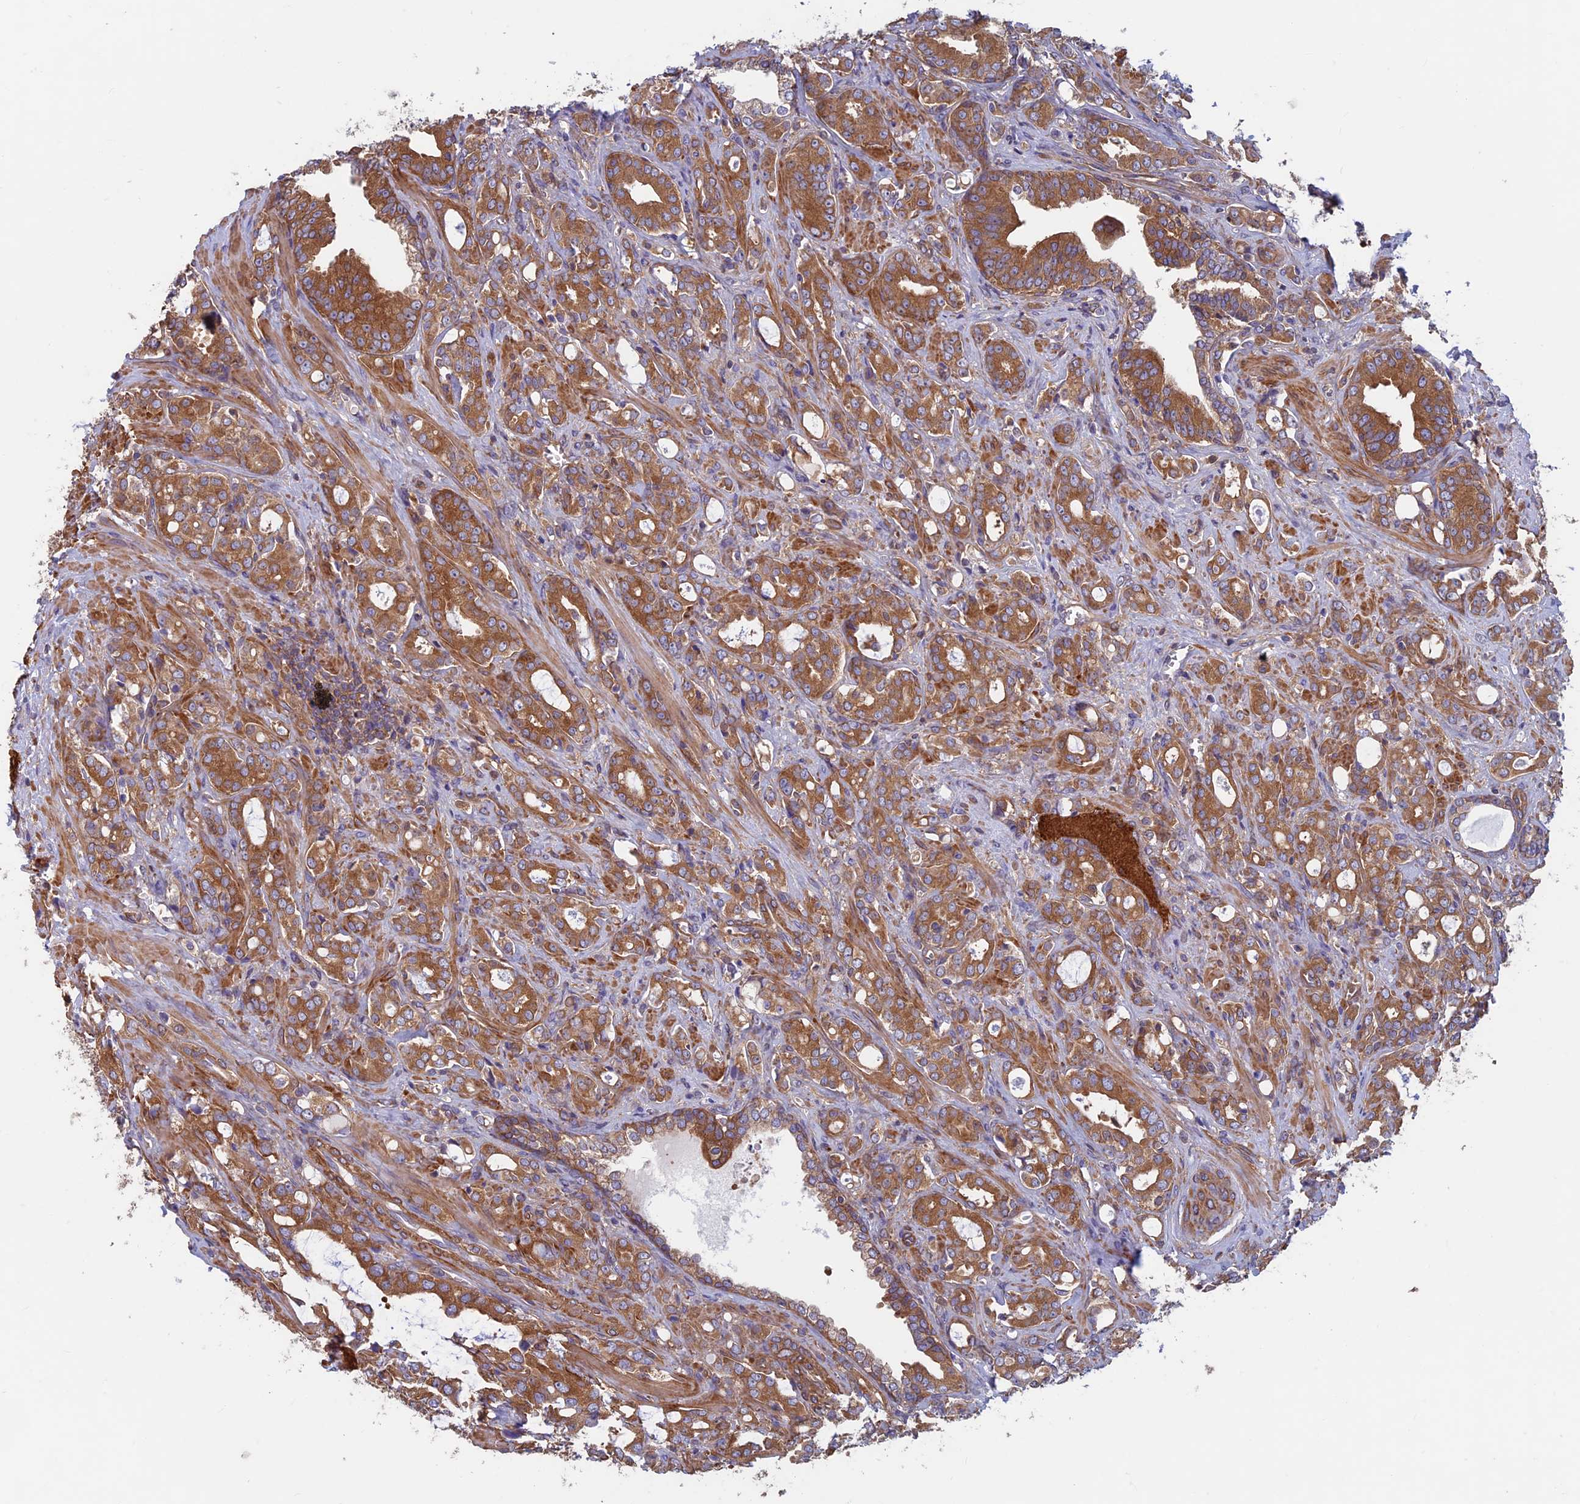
{"staining": {"intensity": "moderate", "quantity": ">75%", "location": "cytoplasmic/membranous"}, "tissue": "prostate cancer", "cell_type": "Tumor cells", "image_type": "cancer", "snomed": [{"axis": "morphology", "description": "Adenocarcinoma, High grade"}, {"axis": "topography", "description": "Prostate"}], "caption": "Protein positivity by immunohistochemistry (IHC) reveals moderate cytoplasmic/membranous positivity in about >75% of tumor cells in prostate high-grade adenocarcinoma.", "gene": "DNM1L", "patient": {"sex": "male", "age": 72}}